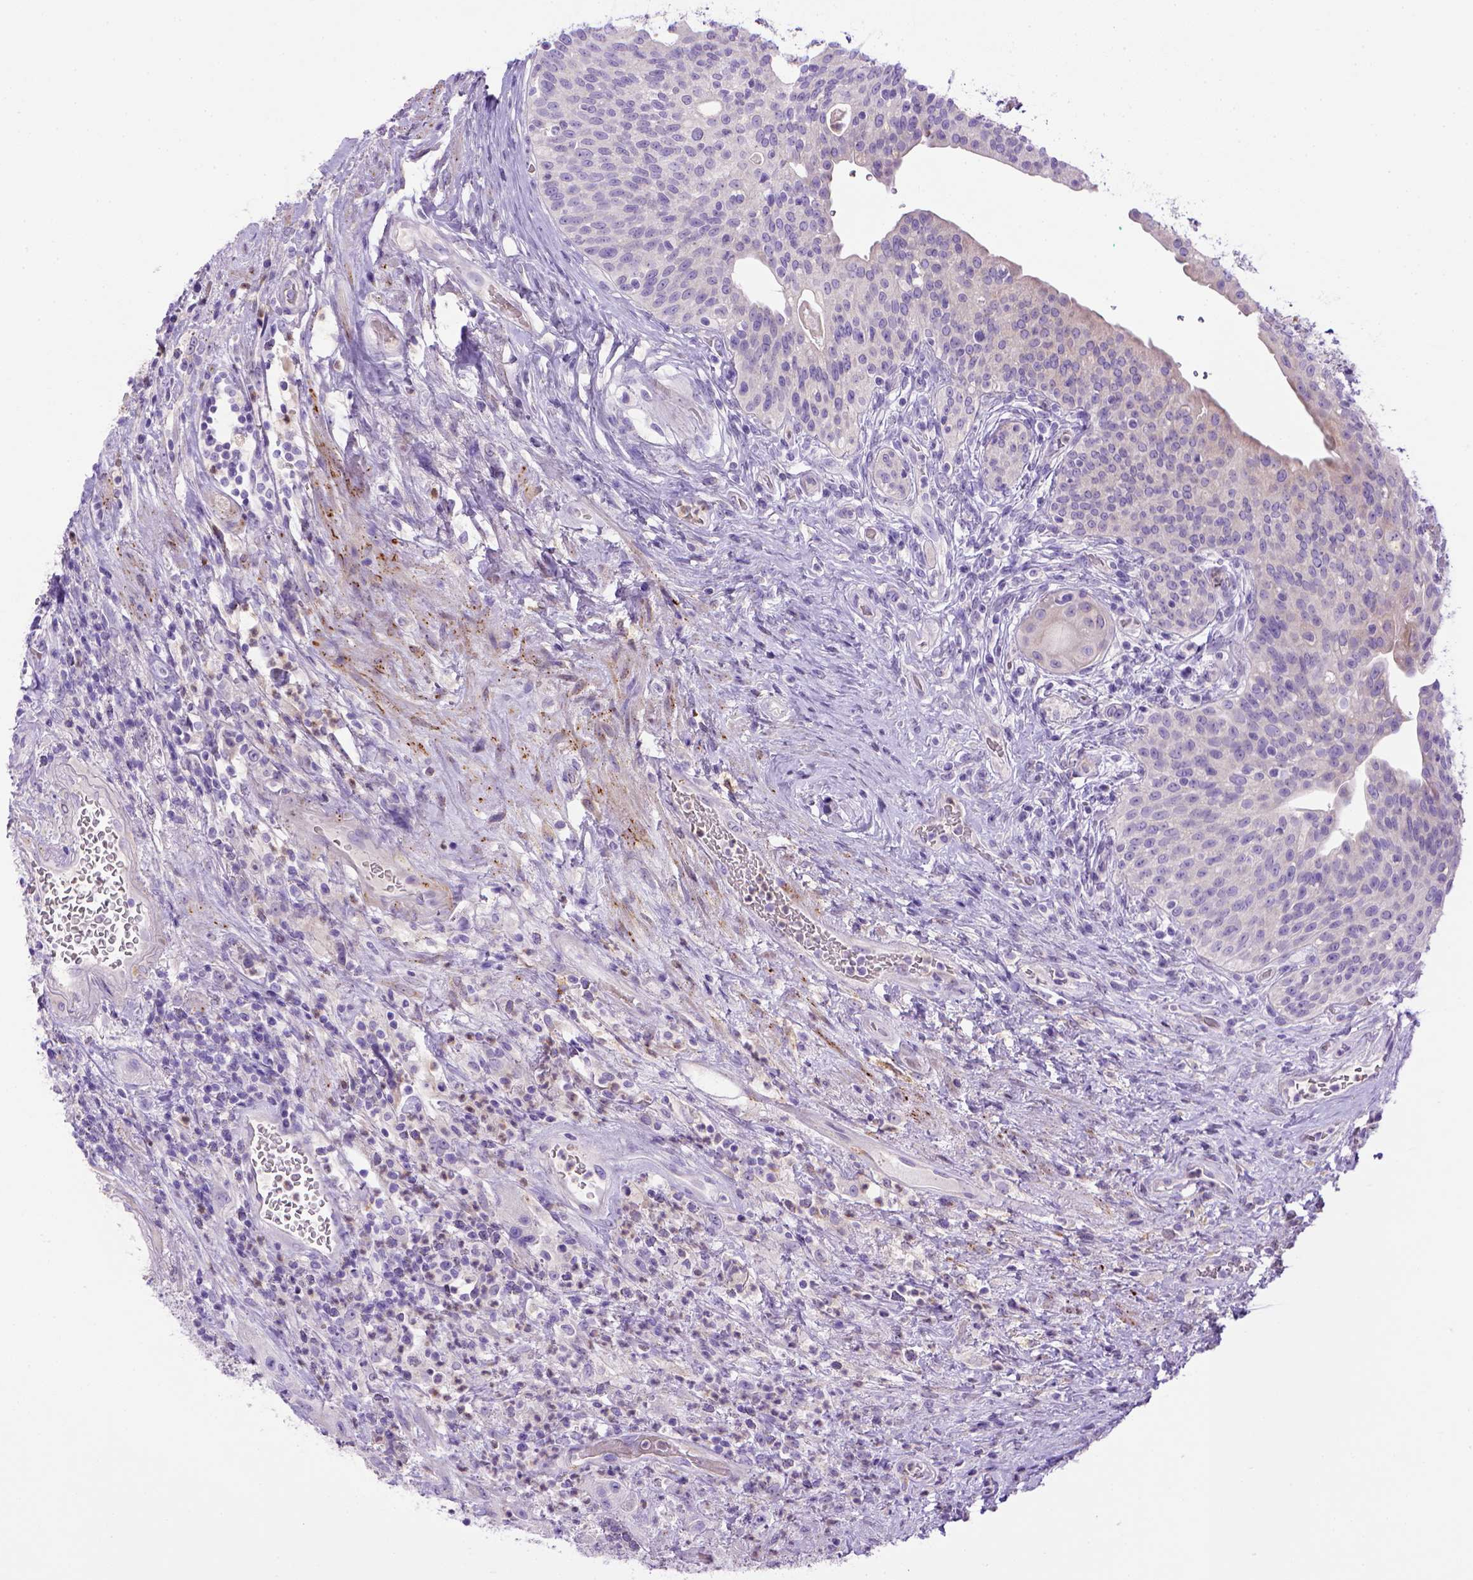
{"staining": {"intensity": "negative", "quantity": "none", "location": "none"}, "tissue": "urothelial cancer", "cell_type": "Tumor cells", "image_type": "cancer", "snomed": [{"axis": "morphology", "description": "Urothelial carcinoma, High grade"}, {"axis": "topography", "description": "Urinary bladder"}], "caption": "IHC photomicrograph of human urothelial cancer stained for a protein (brown), which reveals no staining in tumor cells. The staining is performed using DAB (3,3'-diaminobenzidine) brown chromogen with nuclei counter-stained in using hematoxylin.", "gene": "BAAT", "patient": {"sex": "male", "age": 79}}